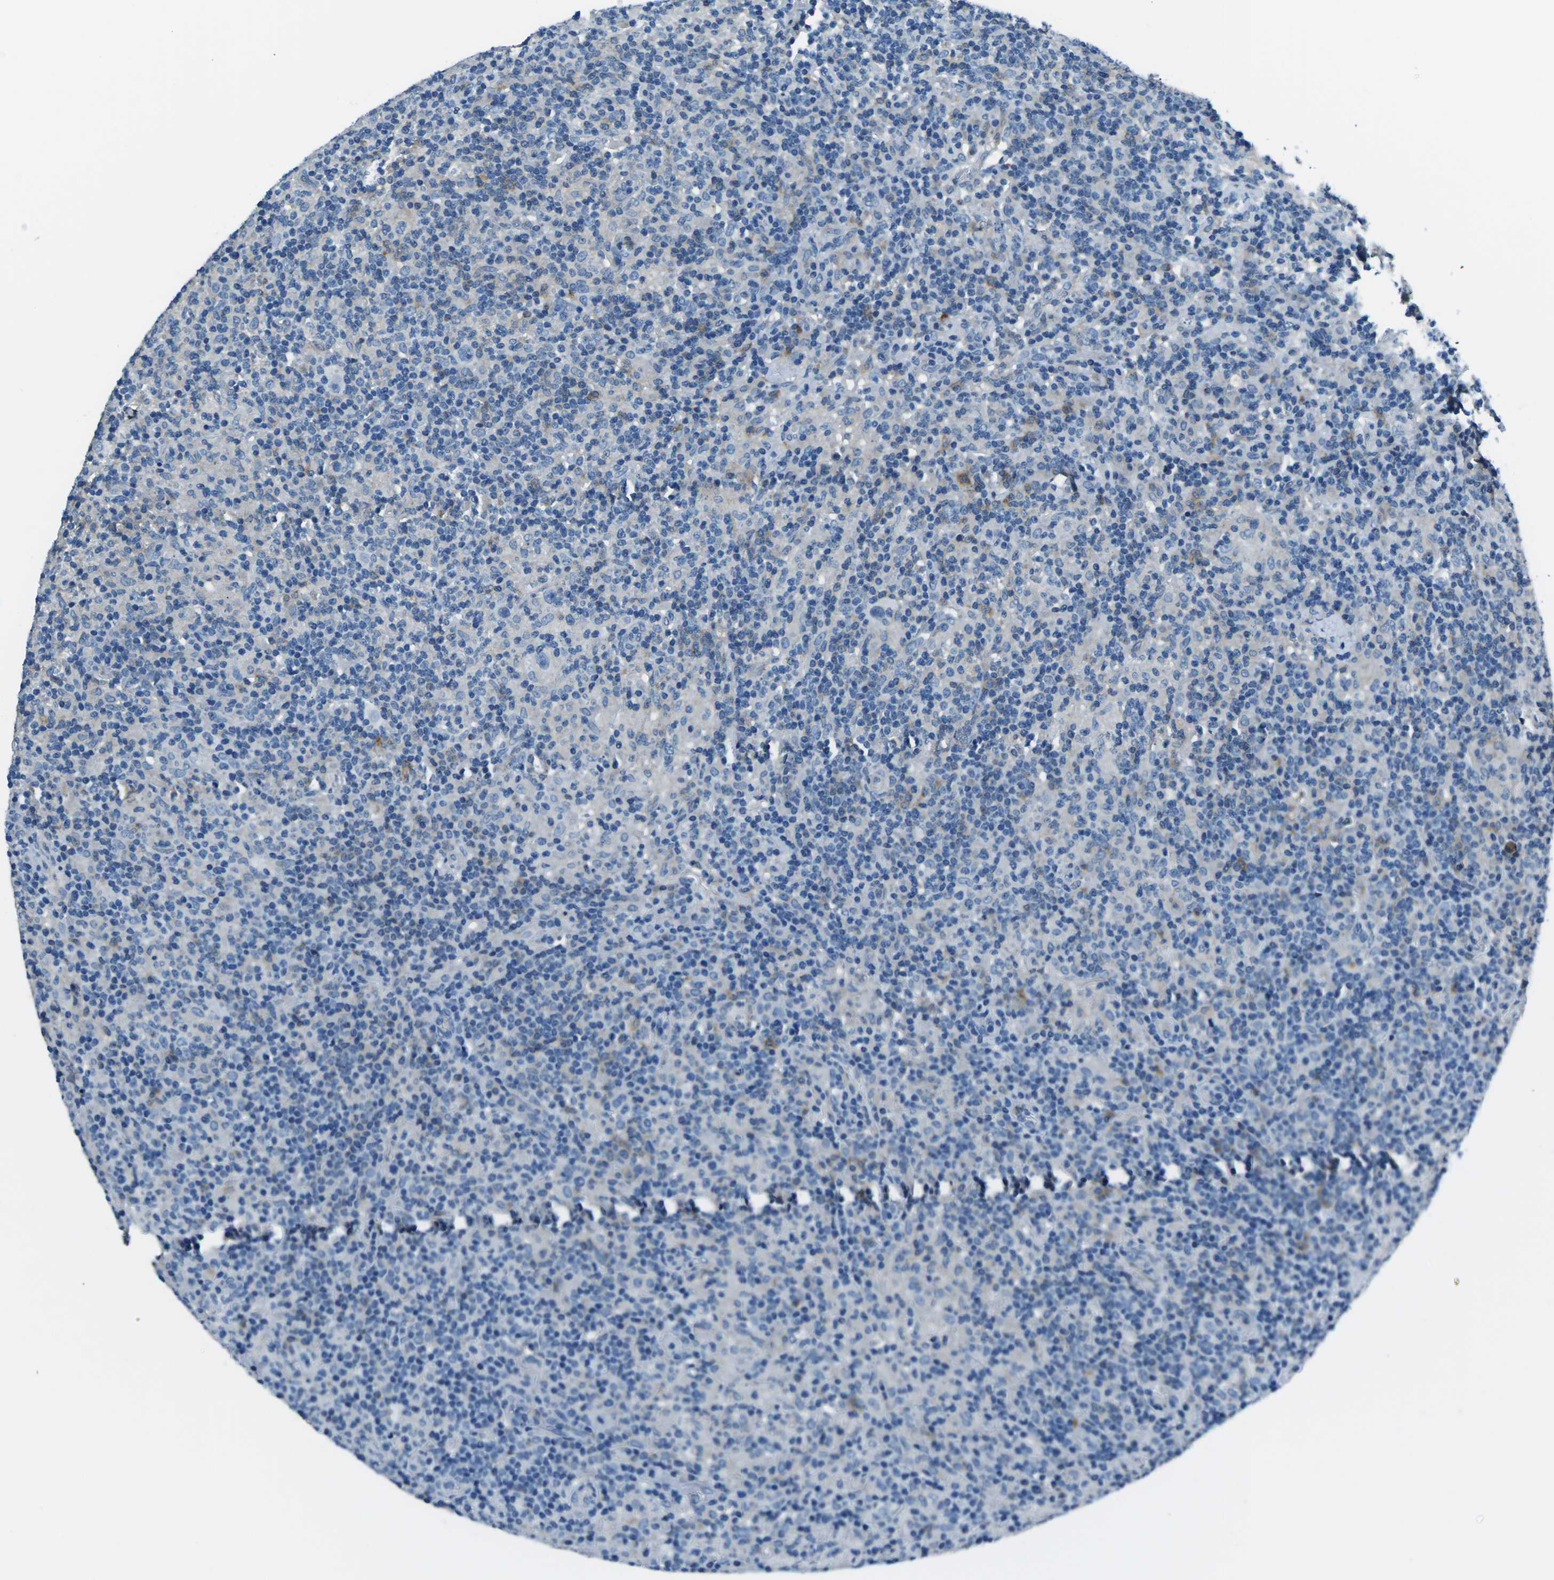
{"staining": {"intensity": "negative", "quantity": "none", "location": "none"}, "tissue": "lymphoma", "cell_type": "Tumor cells", "image_type": "cancer", "snomed": [{"axis": "morphology", "description": "Hodgkin's disease, NOS"}, {"axis": "topography", "description": "Lymph node"}], "caption": "High power microscopy histopathology image of an IHC image of Hodgkin's disease, revealing no significant positivity in tumor cells. (DAB immunohistochemistry with hematoxylin counter stain).", "gene": "CD1D", "patient": {"sex": "male", "age": 70}}